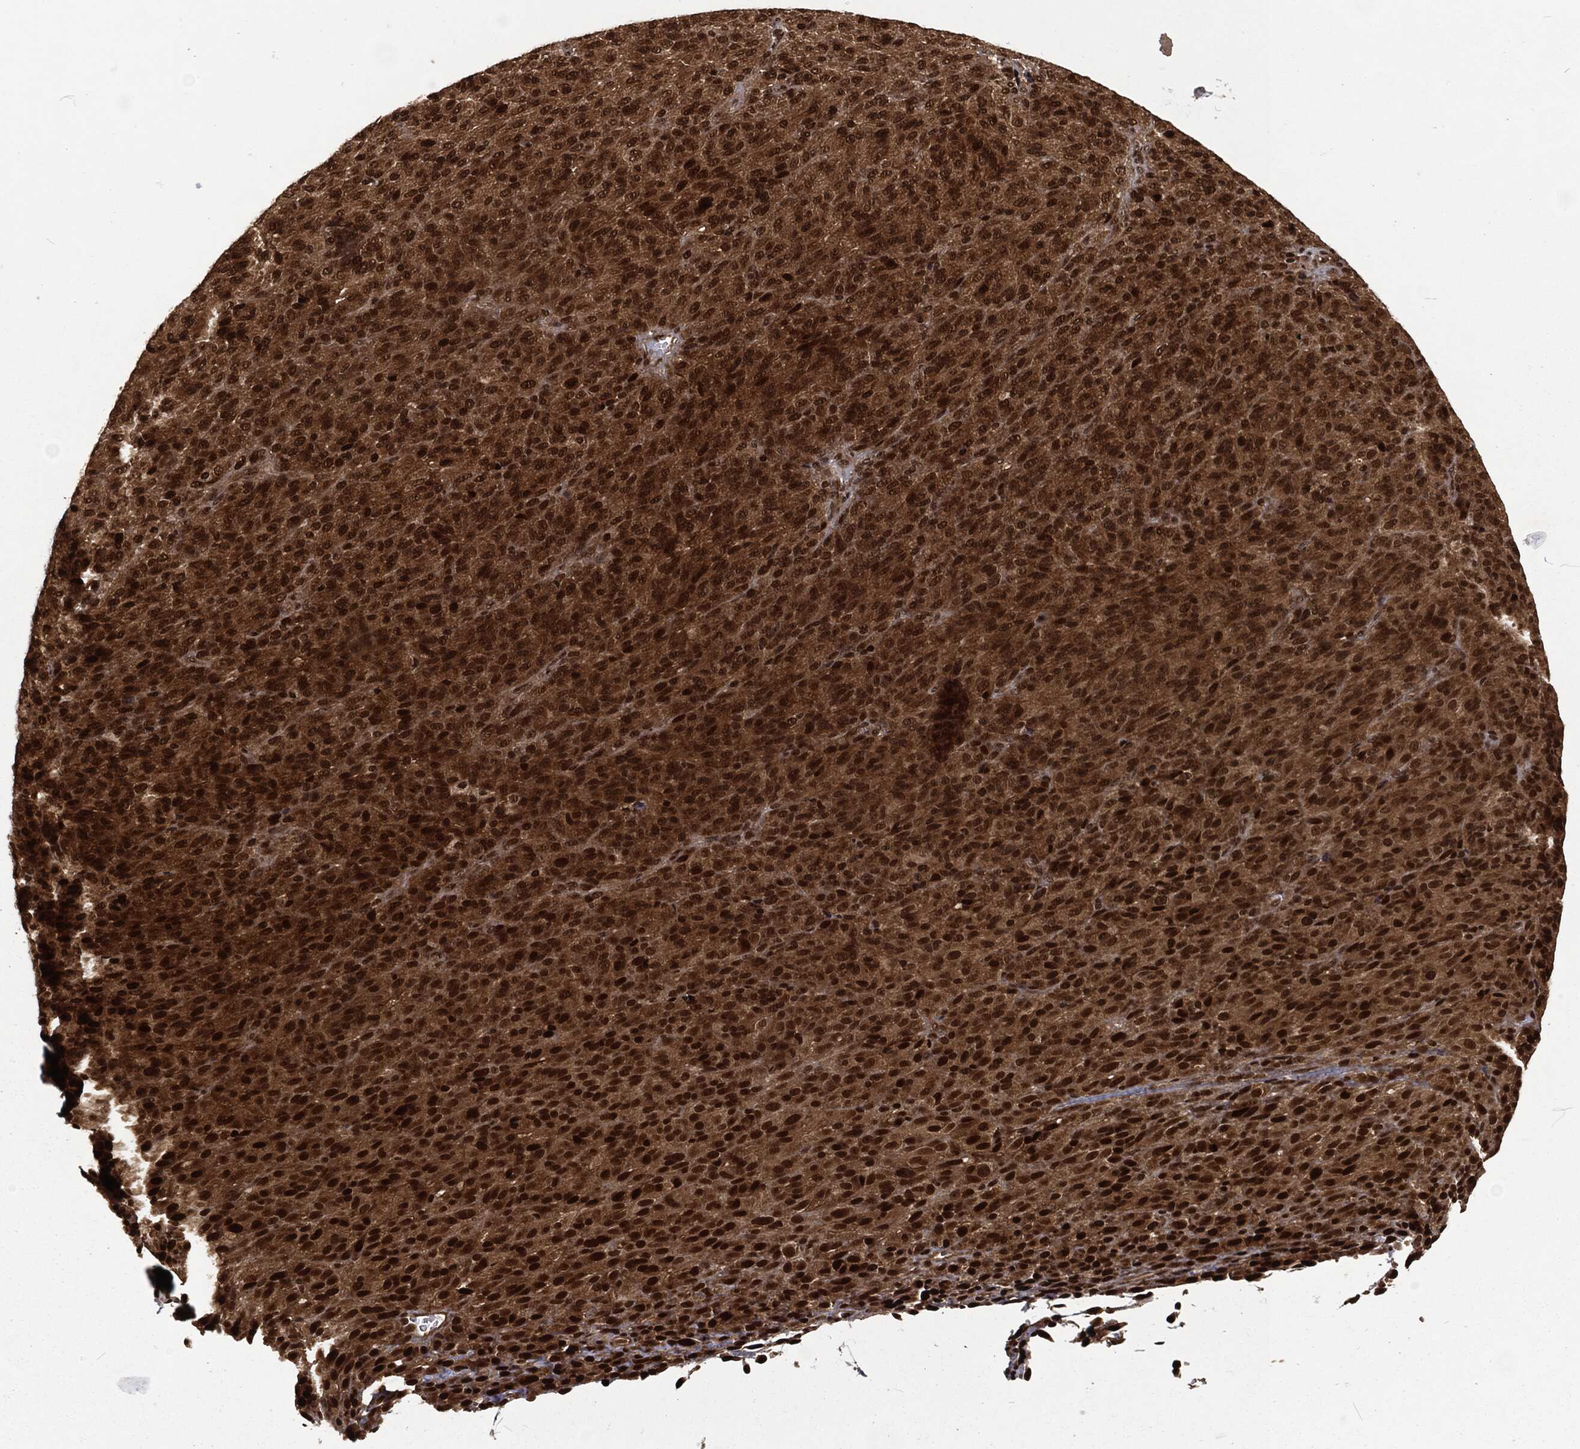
{"staining": {"intensity": "strong", "quantity": ">75%", "location": "cytoplasmic/membranous,nuclear"}, "tissue": "melanoma", "cell_type": "Tumor cells", "image_type": "cancer", "snomed": [{"axis": "morphology", "description": "Malignant melanoma, Metastatic site"}, {"axis": "topography", "description": "Brain"}], "caption": "About >75% of tumor cells in malignant melanoma (metastatic site) show strong cytoplasmic/membranous and nuclear protein positivity as visualized by brown immunohistochemical staining.", "gene": "NGRN", "patient": {"sex": "female", "age": 56}}